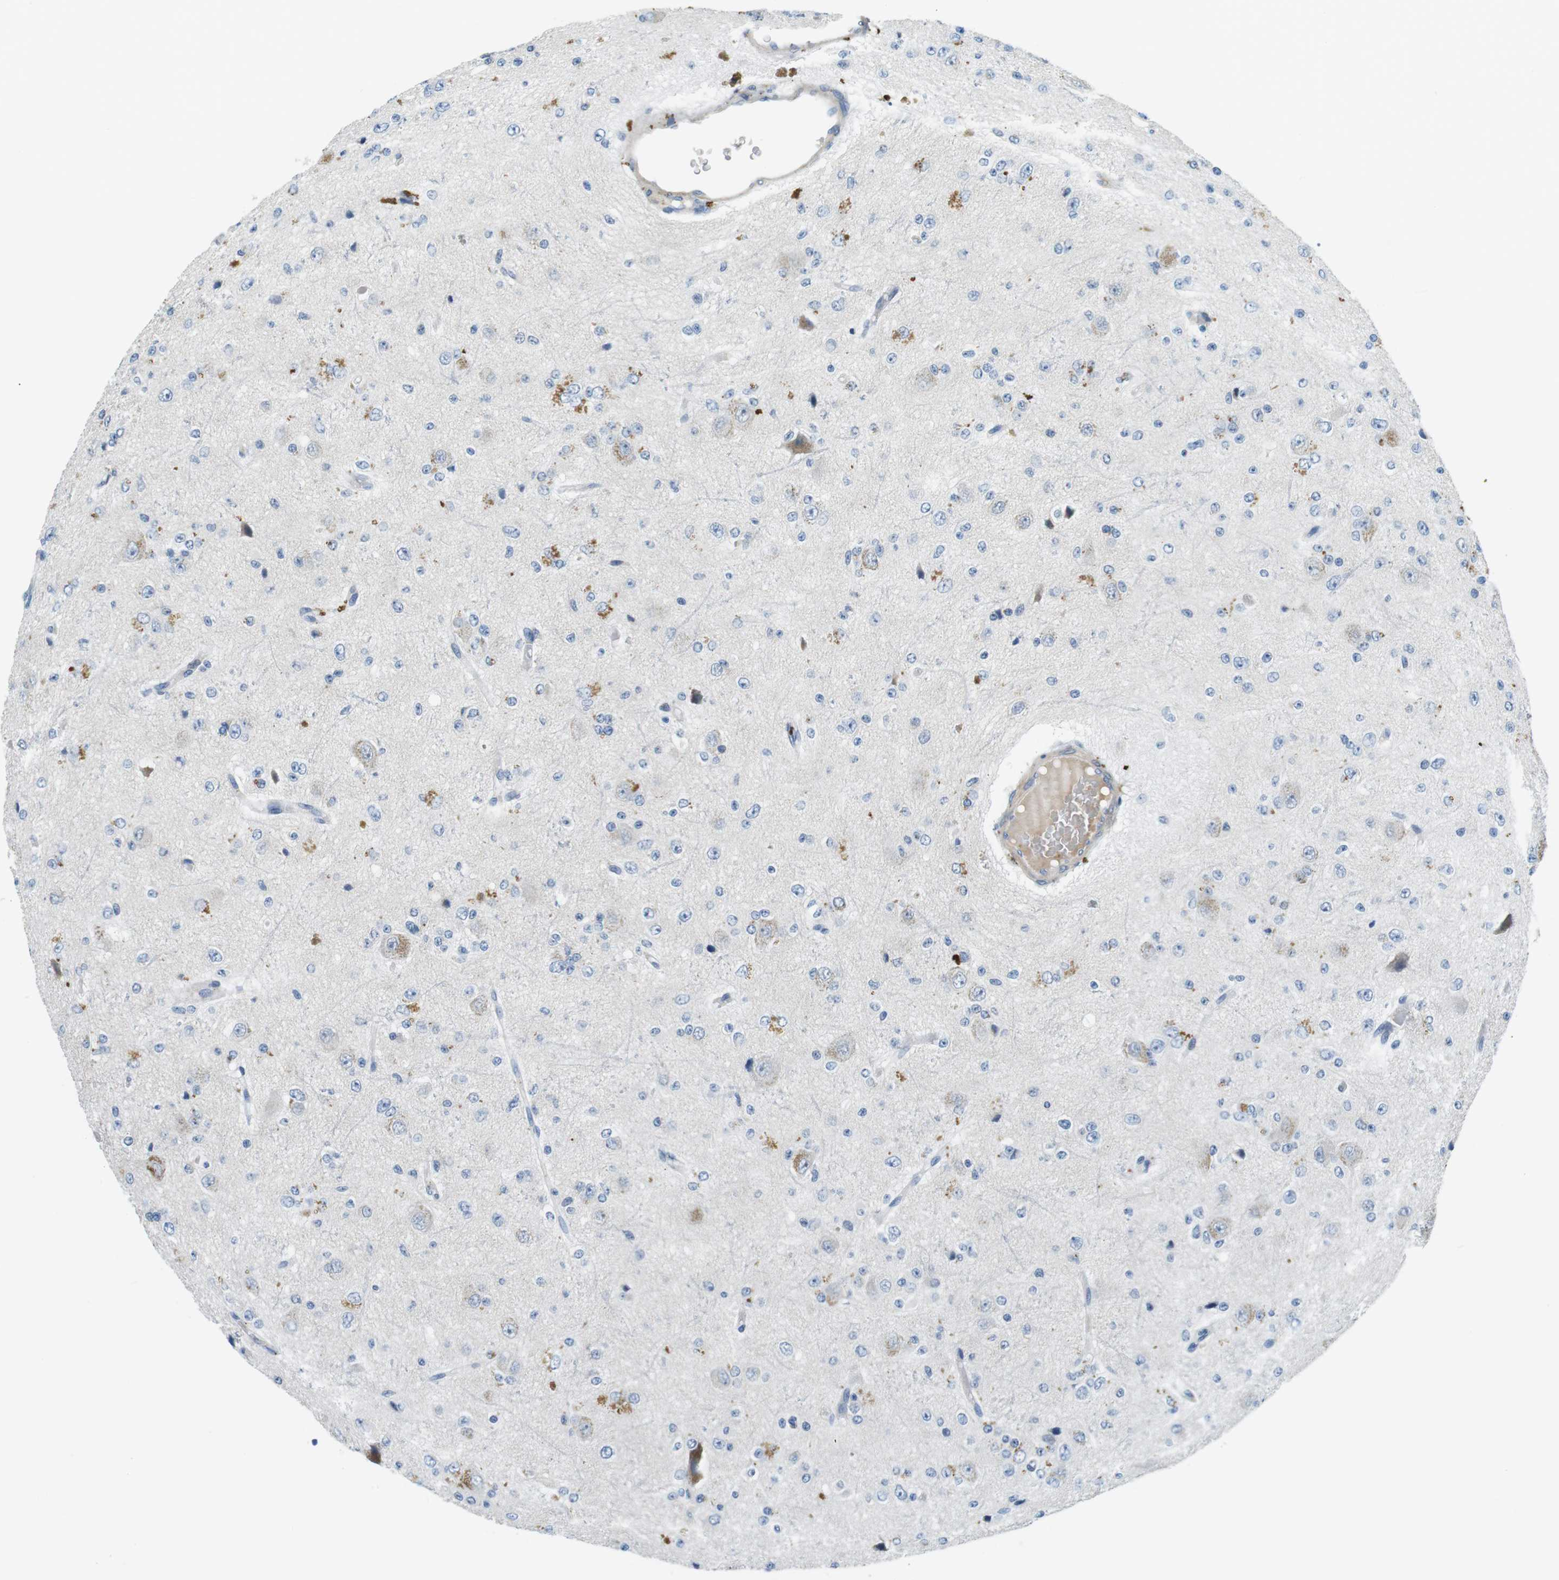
{"staining": {"intensity": "moderate", "quantity": "<25%", "location": "cytoplasmic/membranous"}, "tissue": "glioma", "cell_type": "Tumor cells", "image_type": "cancer", "snomed": [{"axis": "morphology", "description": "Glioma, malignant, High grade"}, {"axis": "topography", "description": "pancreas cauda"}], "caption": "The histopathology image demonstrates staining of glioma, revealing moderate cytoplasmic/membranous protein expression (brown color) within tumor cells.", "gene": "WSCD1", "patient": {"sex": "male", "age": 60}}